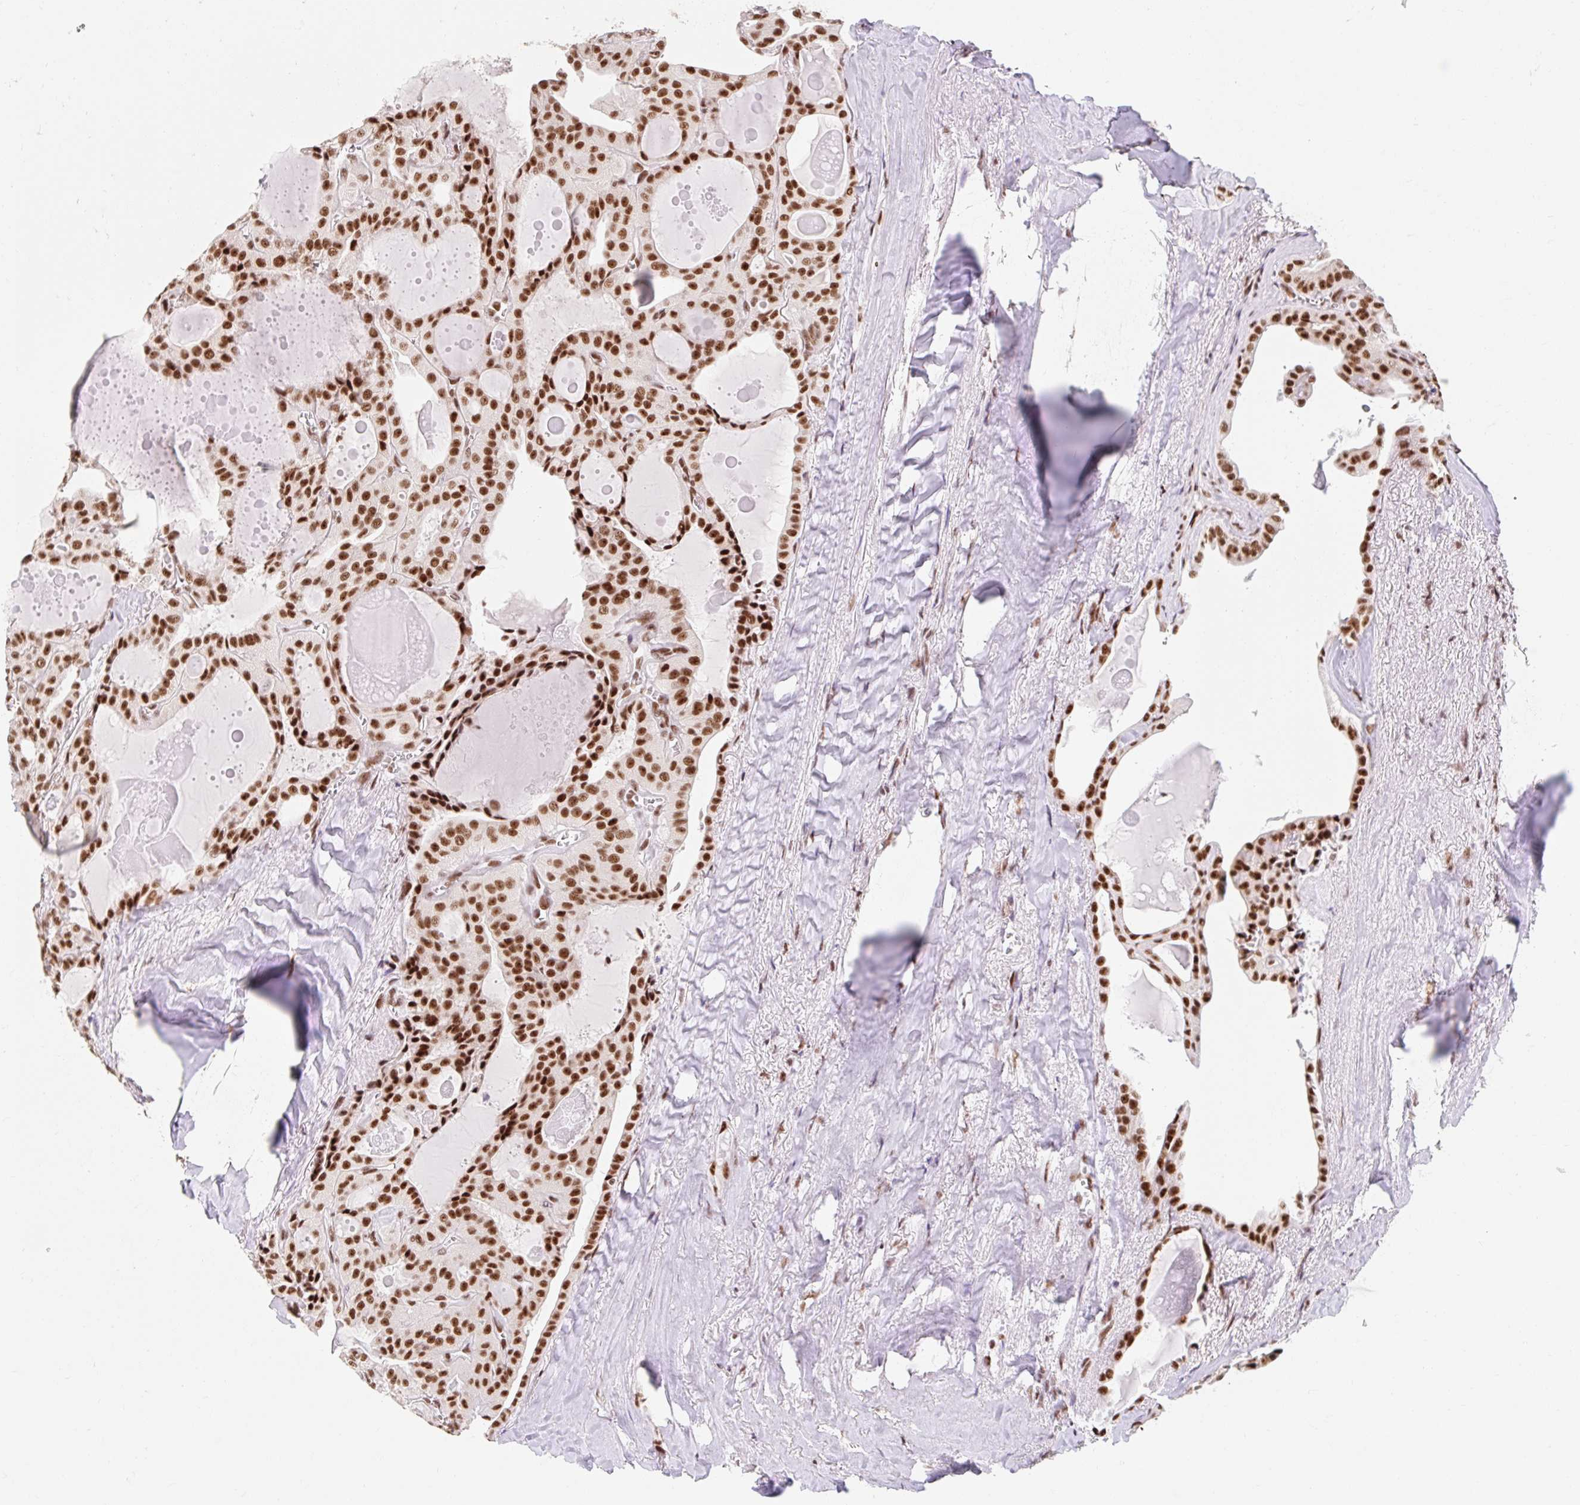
{"staining": {"intensity": "strong", "quantity": ">75%", "location": "nuclear"}, "tissue": "thyroid cancer", "cell_type": "Tumor cells", "image_type": "cancer", "snomed": [{"axis": "morphology", "description": "Papillary adenocarcinoma, NOS"}, {"axis": "topography", "description": "Thyroid gland"}], "caption": "Thyroid cancer (papillary adenocarcinoma) stained with DAB immunohistochemistry (IHC) shows high levels of strong nuclear staining in about >75% of tumor cells. Using DAB (3,3'-diaminobenzidine) (brown) and hematoxylin (blue) stains, captured at high magnification using brightfield microscopy.", "gene": "SRSF10", "patient": {"sex": "male", "age": 52}}